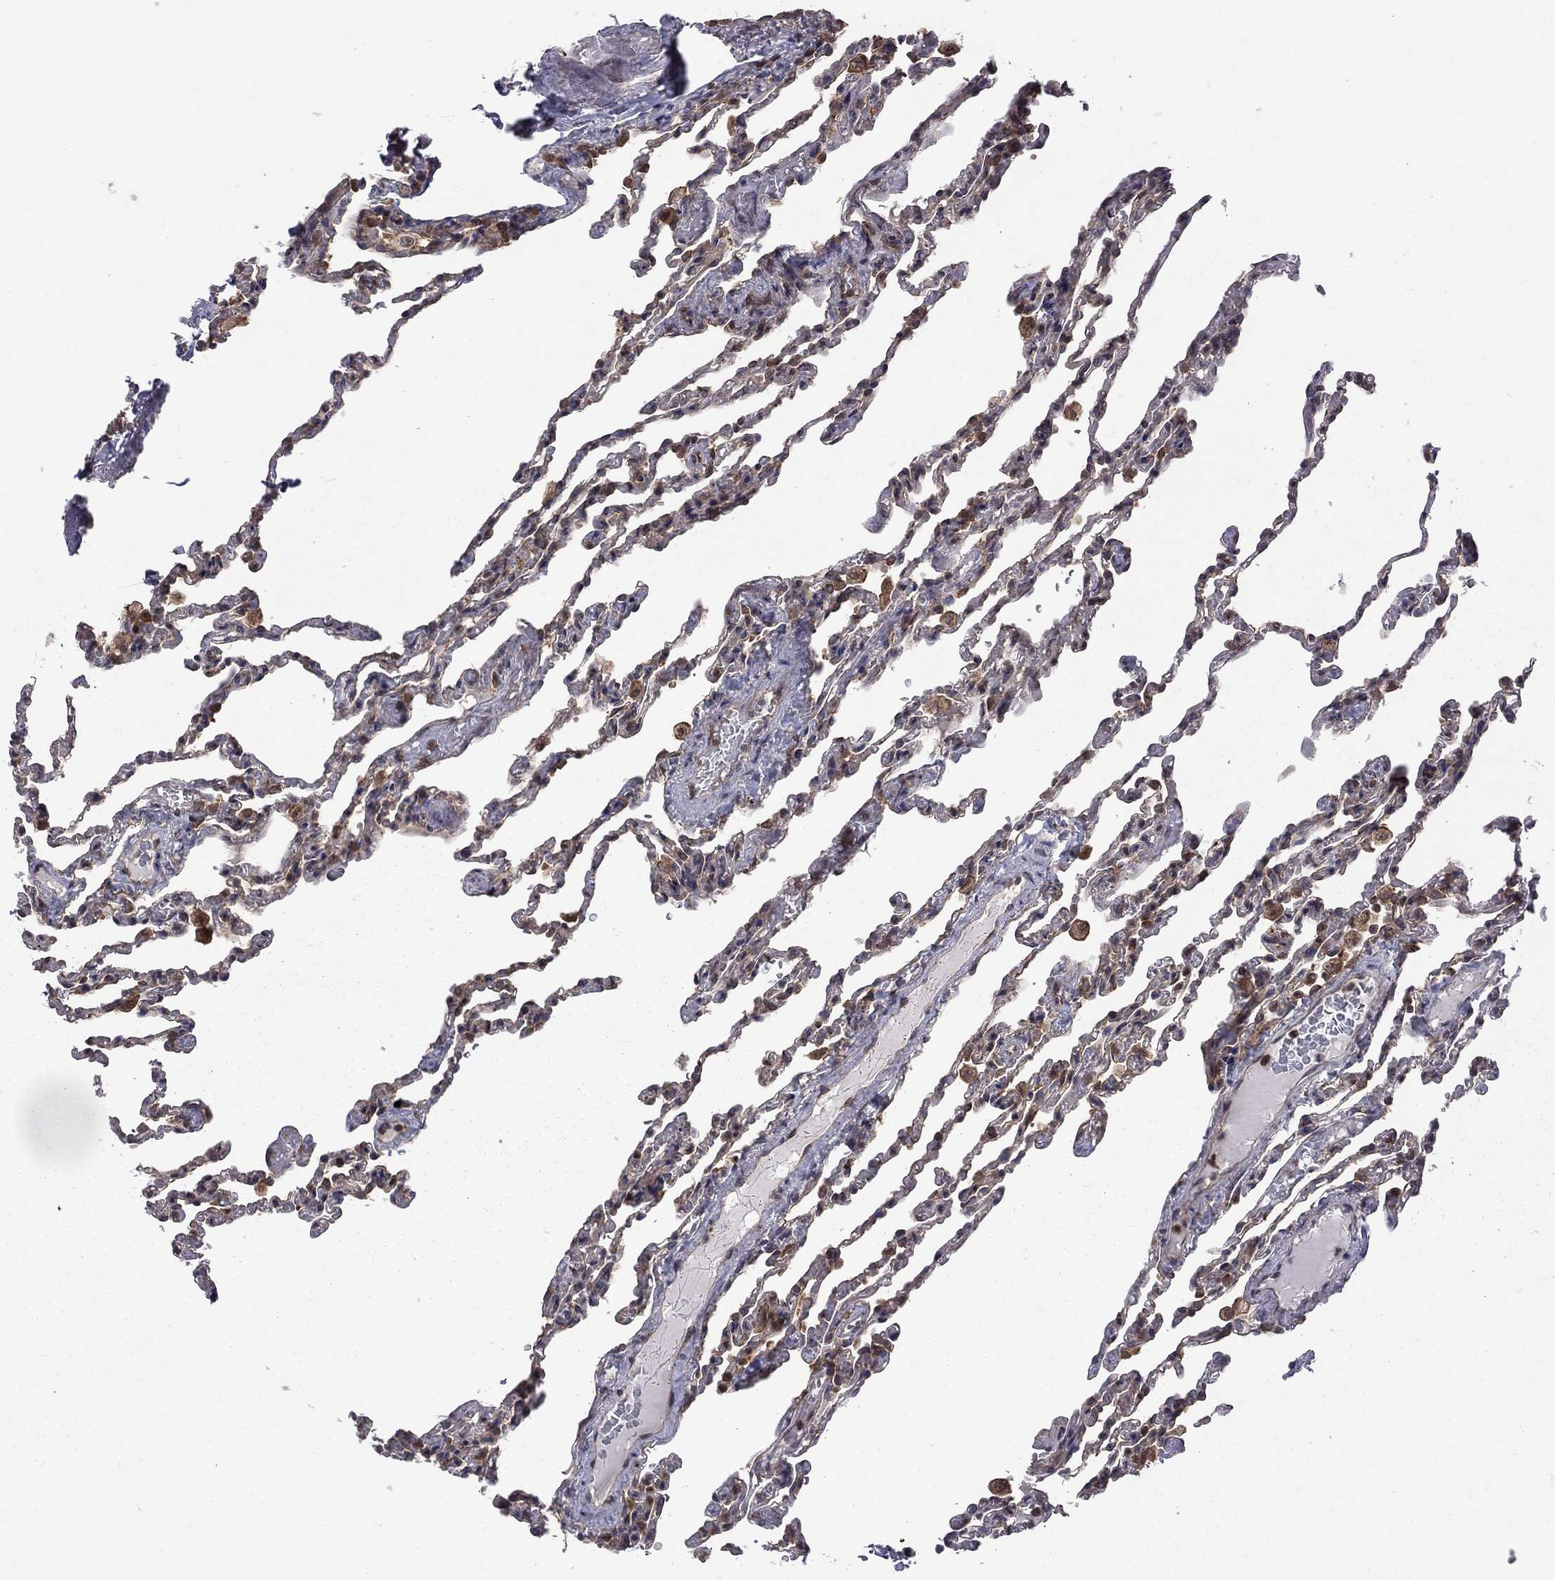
{"staining": {"intensity": "moderate", "quantity": "<25%", "location": "cytoplasmic/membranous"}, "tissue": "lung", "cell_type": "Alveolar cells", "image_type": "normal", "snomed": [{"axis": "morphology", "description": "Normal tissue, NOS"}, {"axis": "topography", "description": "Lung"}], "caption": "Alveolar cells show low levels of moderate cytoplasmic/membranous staining in approximately <25% of cells in normal lung. The protein of interest is stained brown, and the nuclei are stained in blue (DAB IHC with brightfield microscopy, high magnification).", "gene": "NAA50", "patient": {"sex": "female", "age": 43}}